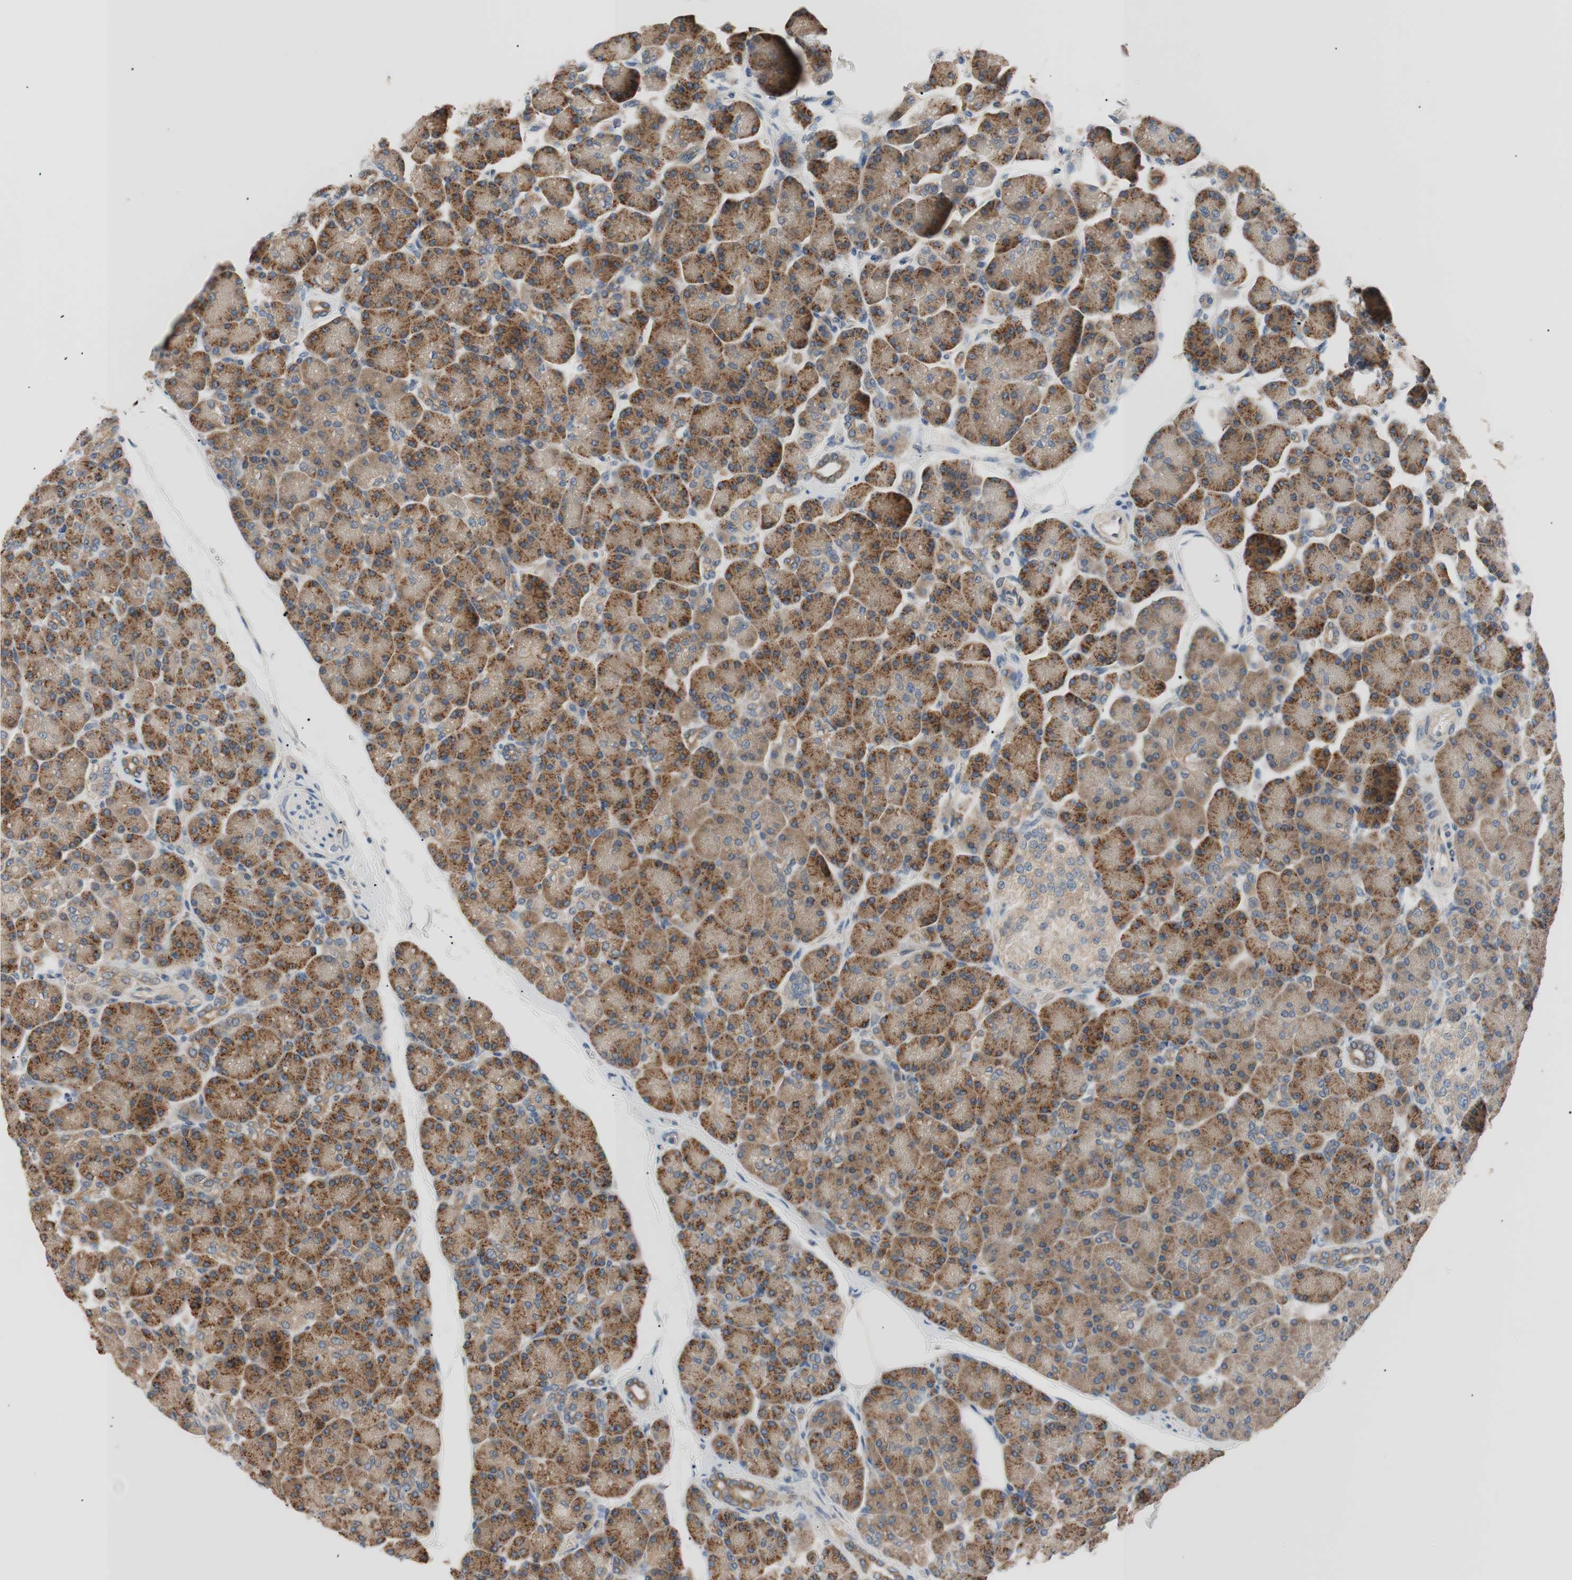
{"staining": {"intensity": "strong", "quantity": ">75%", "location": "cytoplasmic/membranous"}, "tissue": "pancreas", "cell_type": "Exocrine glandular cells", "image_type": "normal", "snomed": [{"axis": "morphology", "description": "Normal tissue, NOS"}, {"axis": "topography", "description": "Pancreas"}], "caption": "Immunohistochemistry photomicrograph of normal pancreas stained for a protein (brown), which exhibits high levels of strong cytoplasmic/membranous positivity in approximately >75% of exocrine glandular cells.", "gene": "FADS2", "patient": {"sex": "female", "age": 43}}